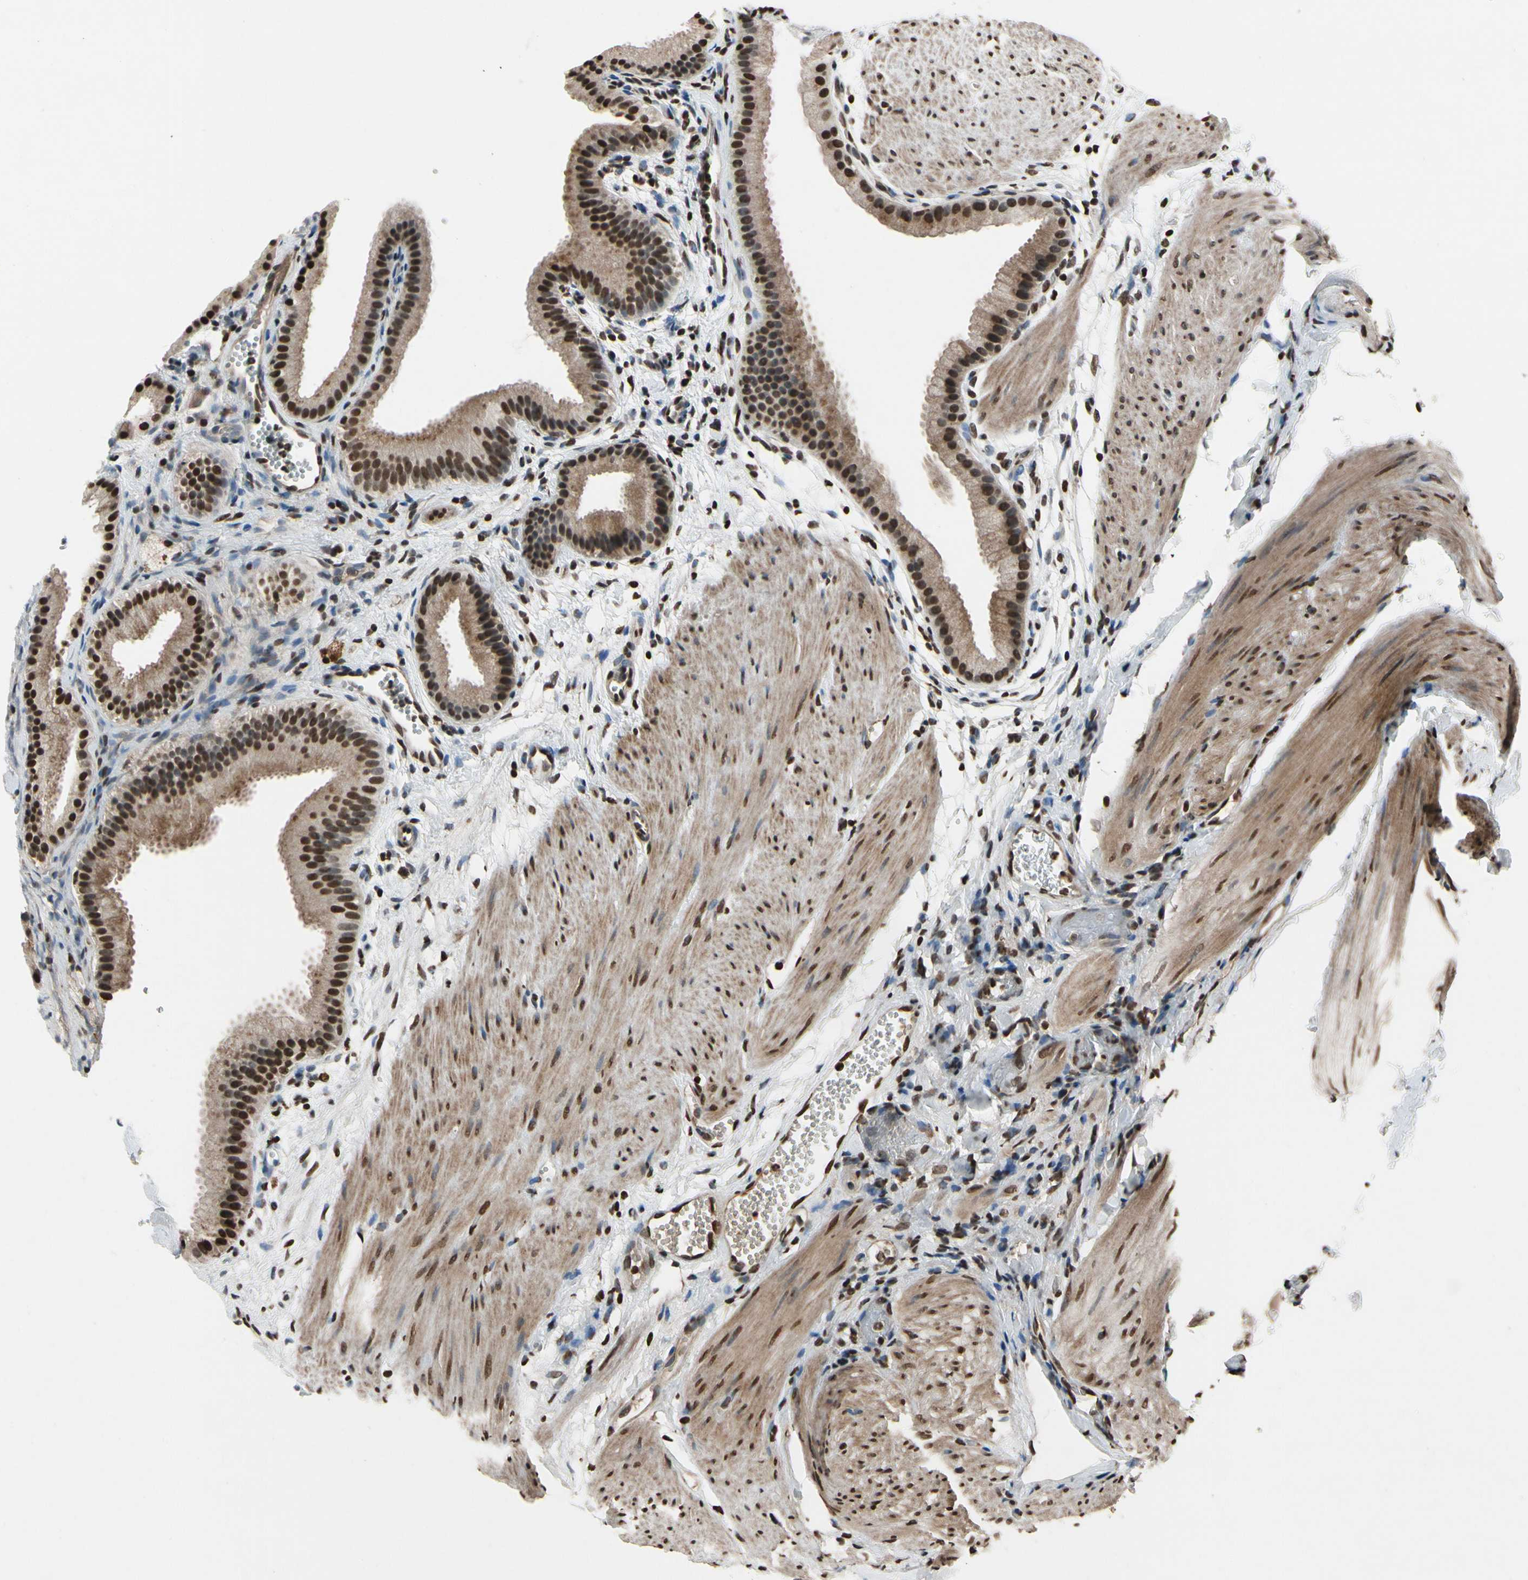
{"staining": {"intensity": "strong", "quantity": ">75%", "location": "cytoplasmic/membranous,nuclear"}, "tissue": "gallbladder", "cell_type": "Glandular cells", "image_type": "normal", "snomed": [{"axis": "morphology", "description": "Normal tissue, NOS"}, {"axis": "topography", "description": "Gallbladder"}], "caption": "Protein staining exhibits strong cytoplasmic/membranous,nuclear positivity in about >75% of glandular cells in benign gallbladder.", "gene": "HIPK2", "patient": {"sex": "female", "age": 64}}